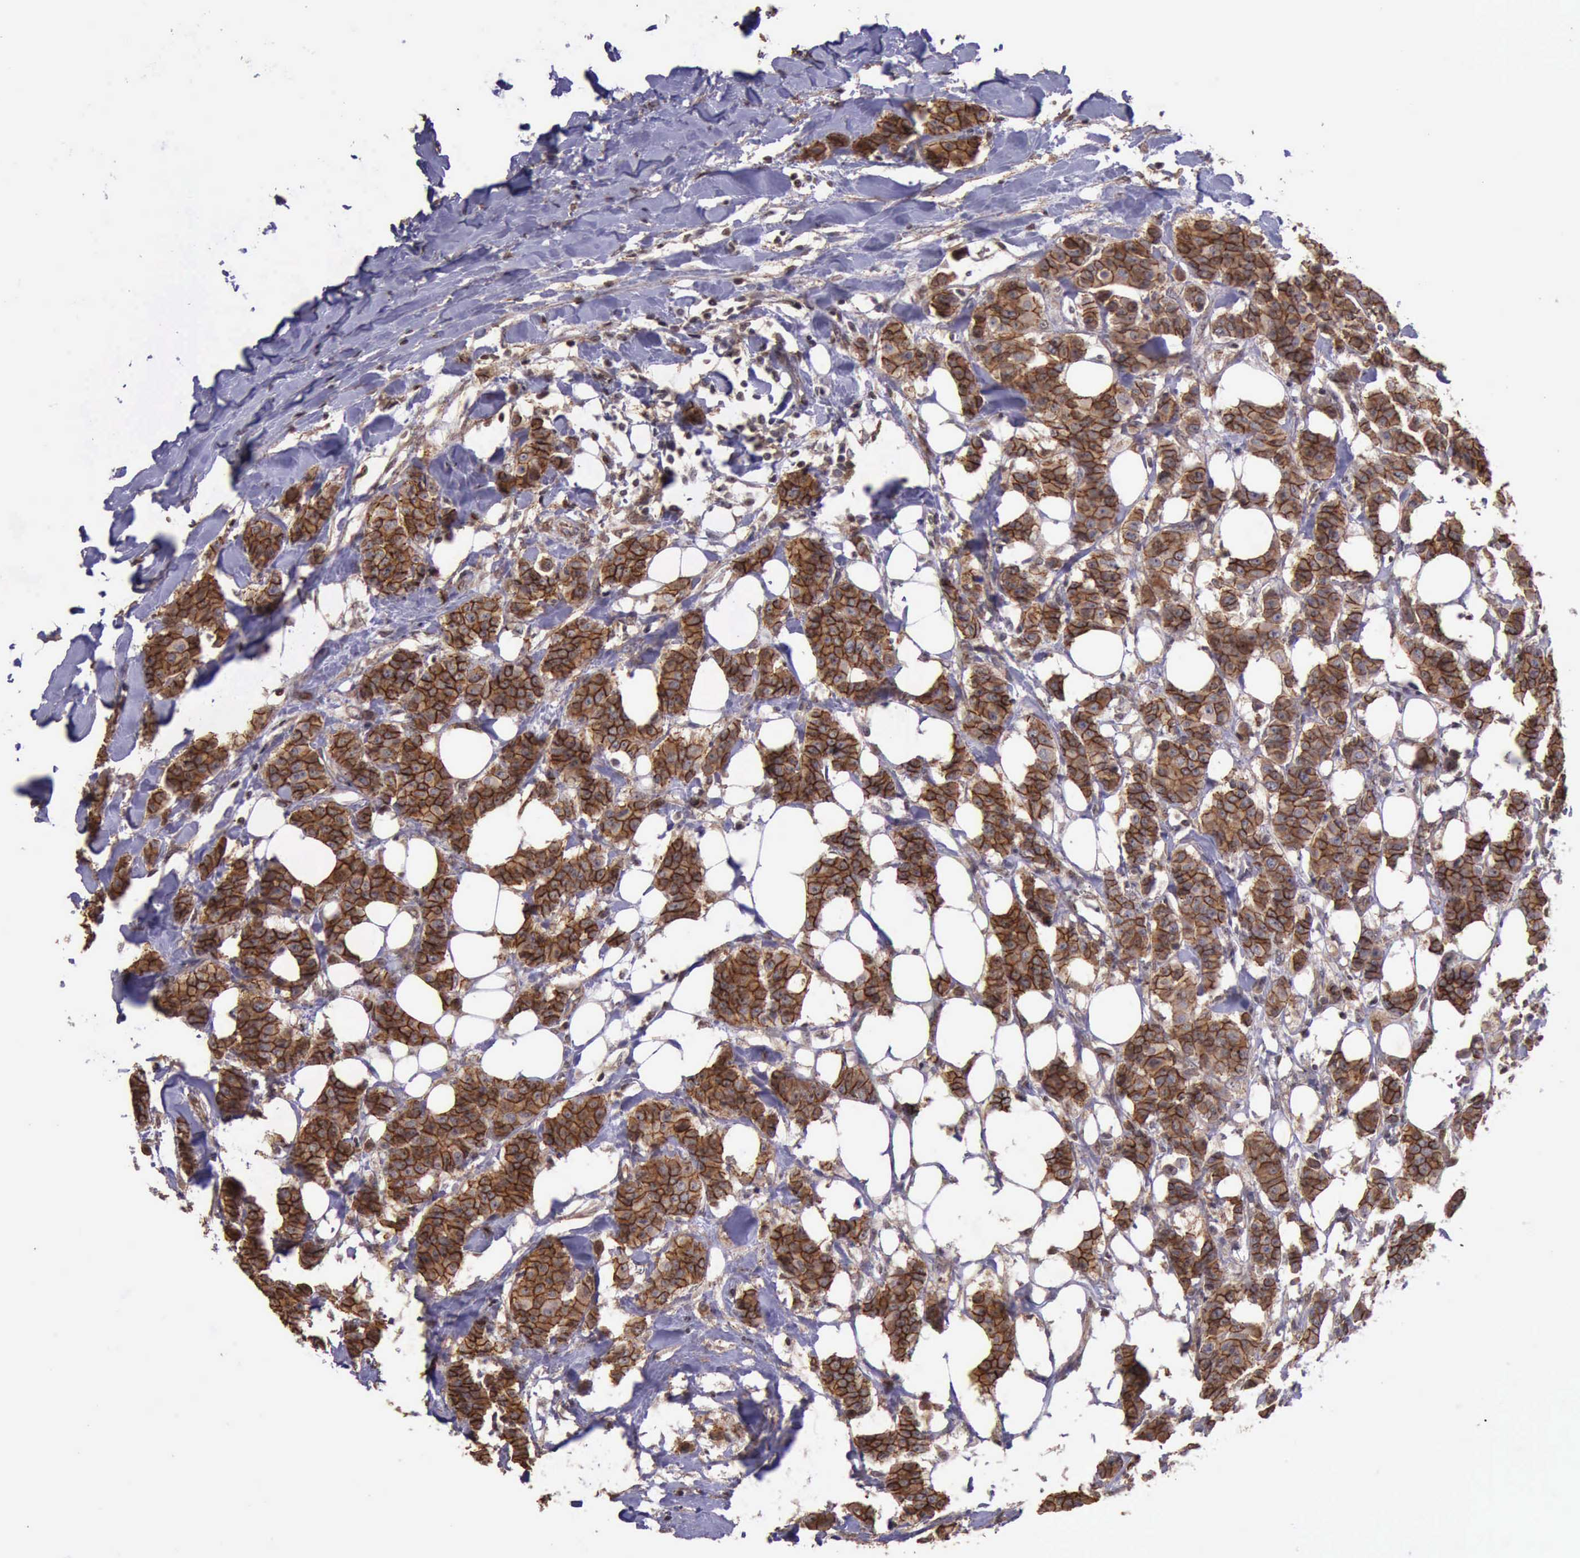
{"staining": {"intensity": "strong", "quantity": ">75%", "location": "cytoplasmic/membranous"}, "tissue": "breast cancer", "cell_type": "Tumor cells", "image_type": "cancer", "snomed": [{"axis": "morphology", "description": "Duct carcinoma"}, {"axis": "topography", "description": "Breast"}], "caption": "Protein expression by immunohistochemistry (IHC) shows strong cytoplasmic/membranous expression in approximately >75% of tumor cells in breast cancer (infiltrating ductal carcinoma).", "gene": "CTNNB1", "patient": {"sex": "female", "age": 40}}